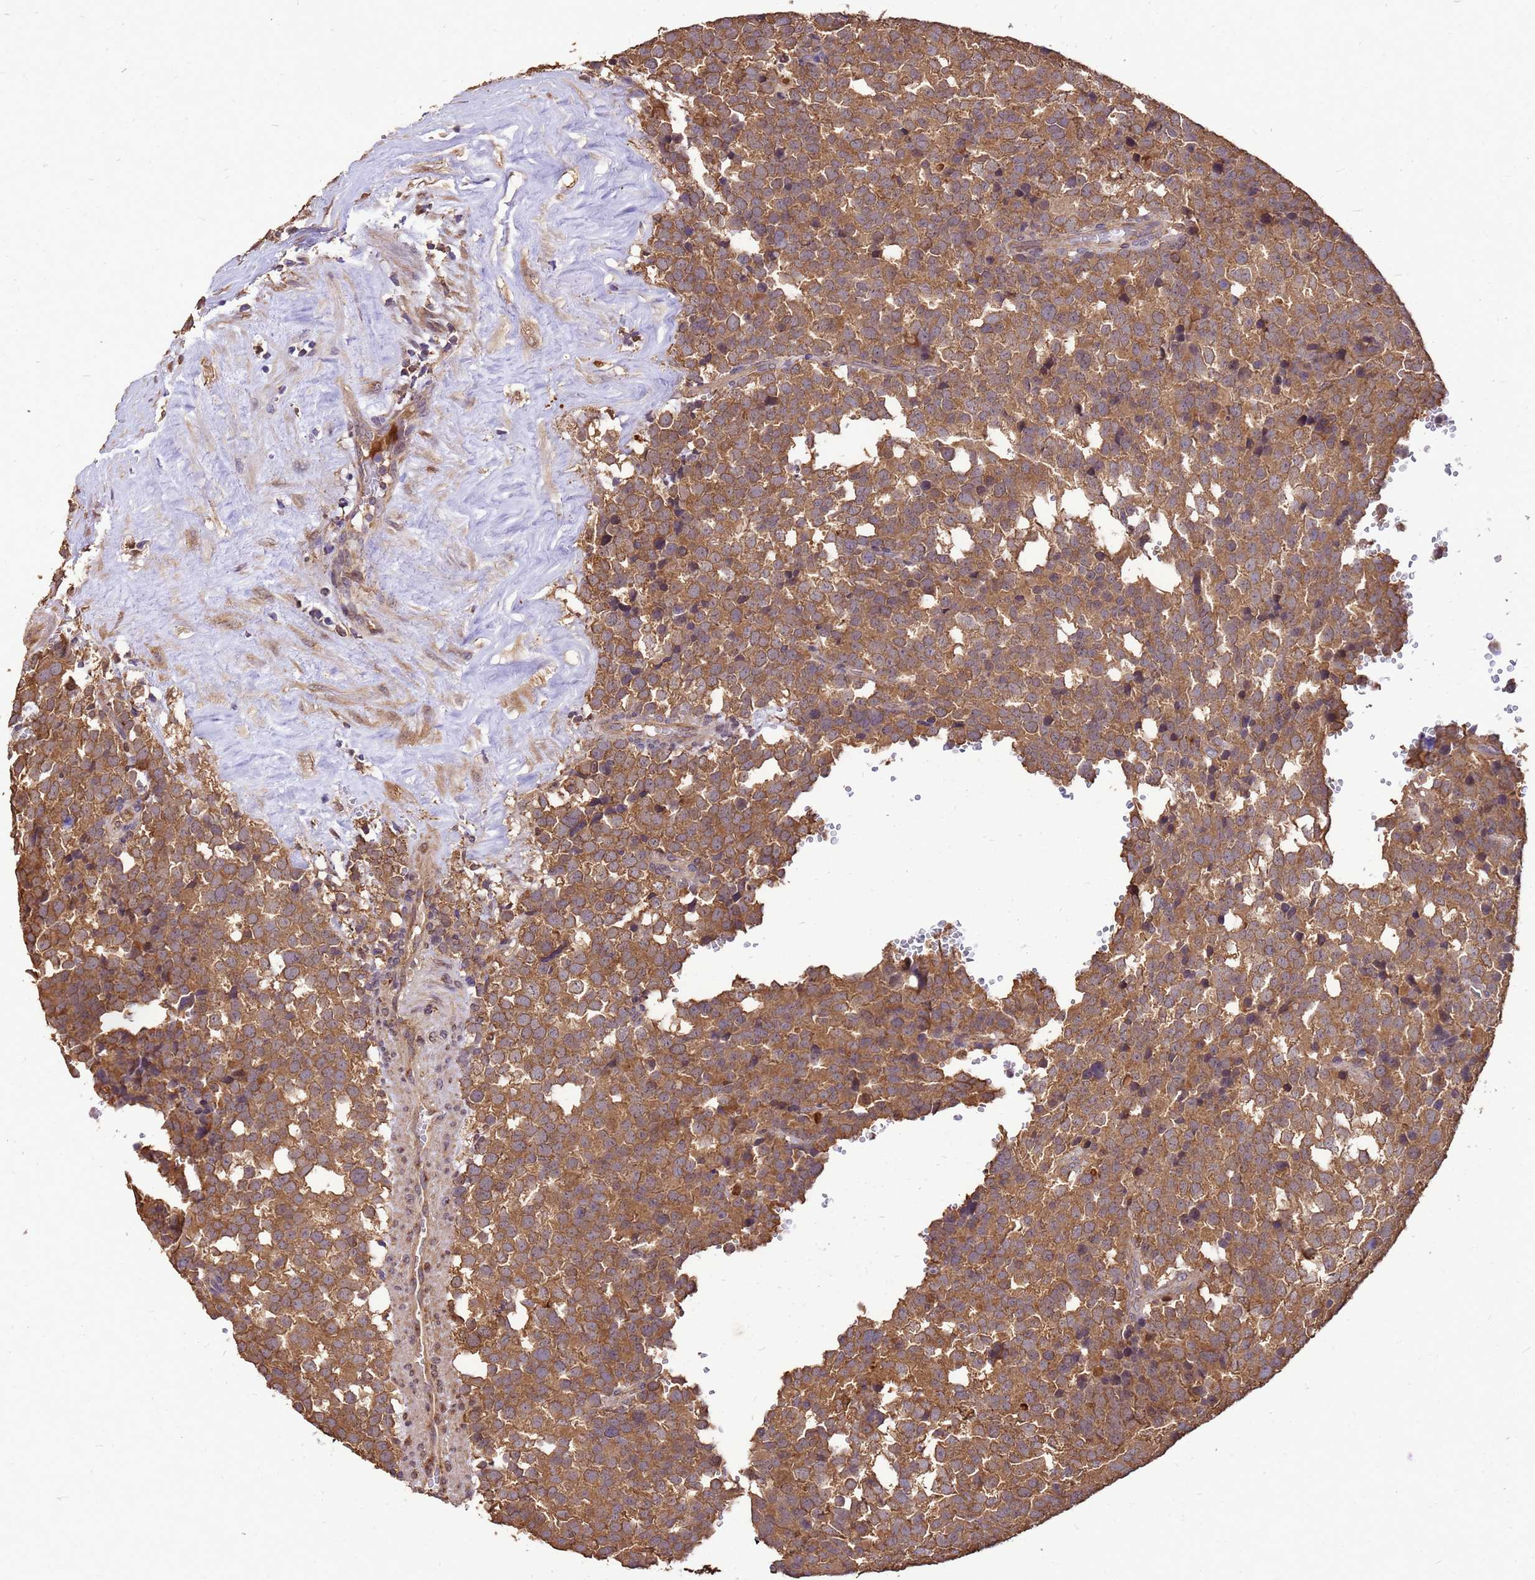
{"staining": {"intensity": "moderate", "quantity": ">75%", "location": "cytoplasmic/membranous"}, "tissue": "testis cancer", "cell_type": "Tumor cells", "image_type": "cancer", "snomed": [{"axis": "morphology", "description": "Seminoma, NOS"}, {"axis": "topography", "description": "Testis"}], "caption": "Protein analysis of testis seminoma tissue reveals moderate cytoplasmic/membranous positivity in about >75% of tumor cells.", "gene": "ZNF618", "patient": {"sex": "male", "age": 71}}